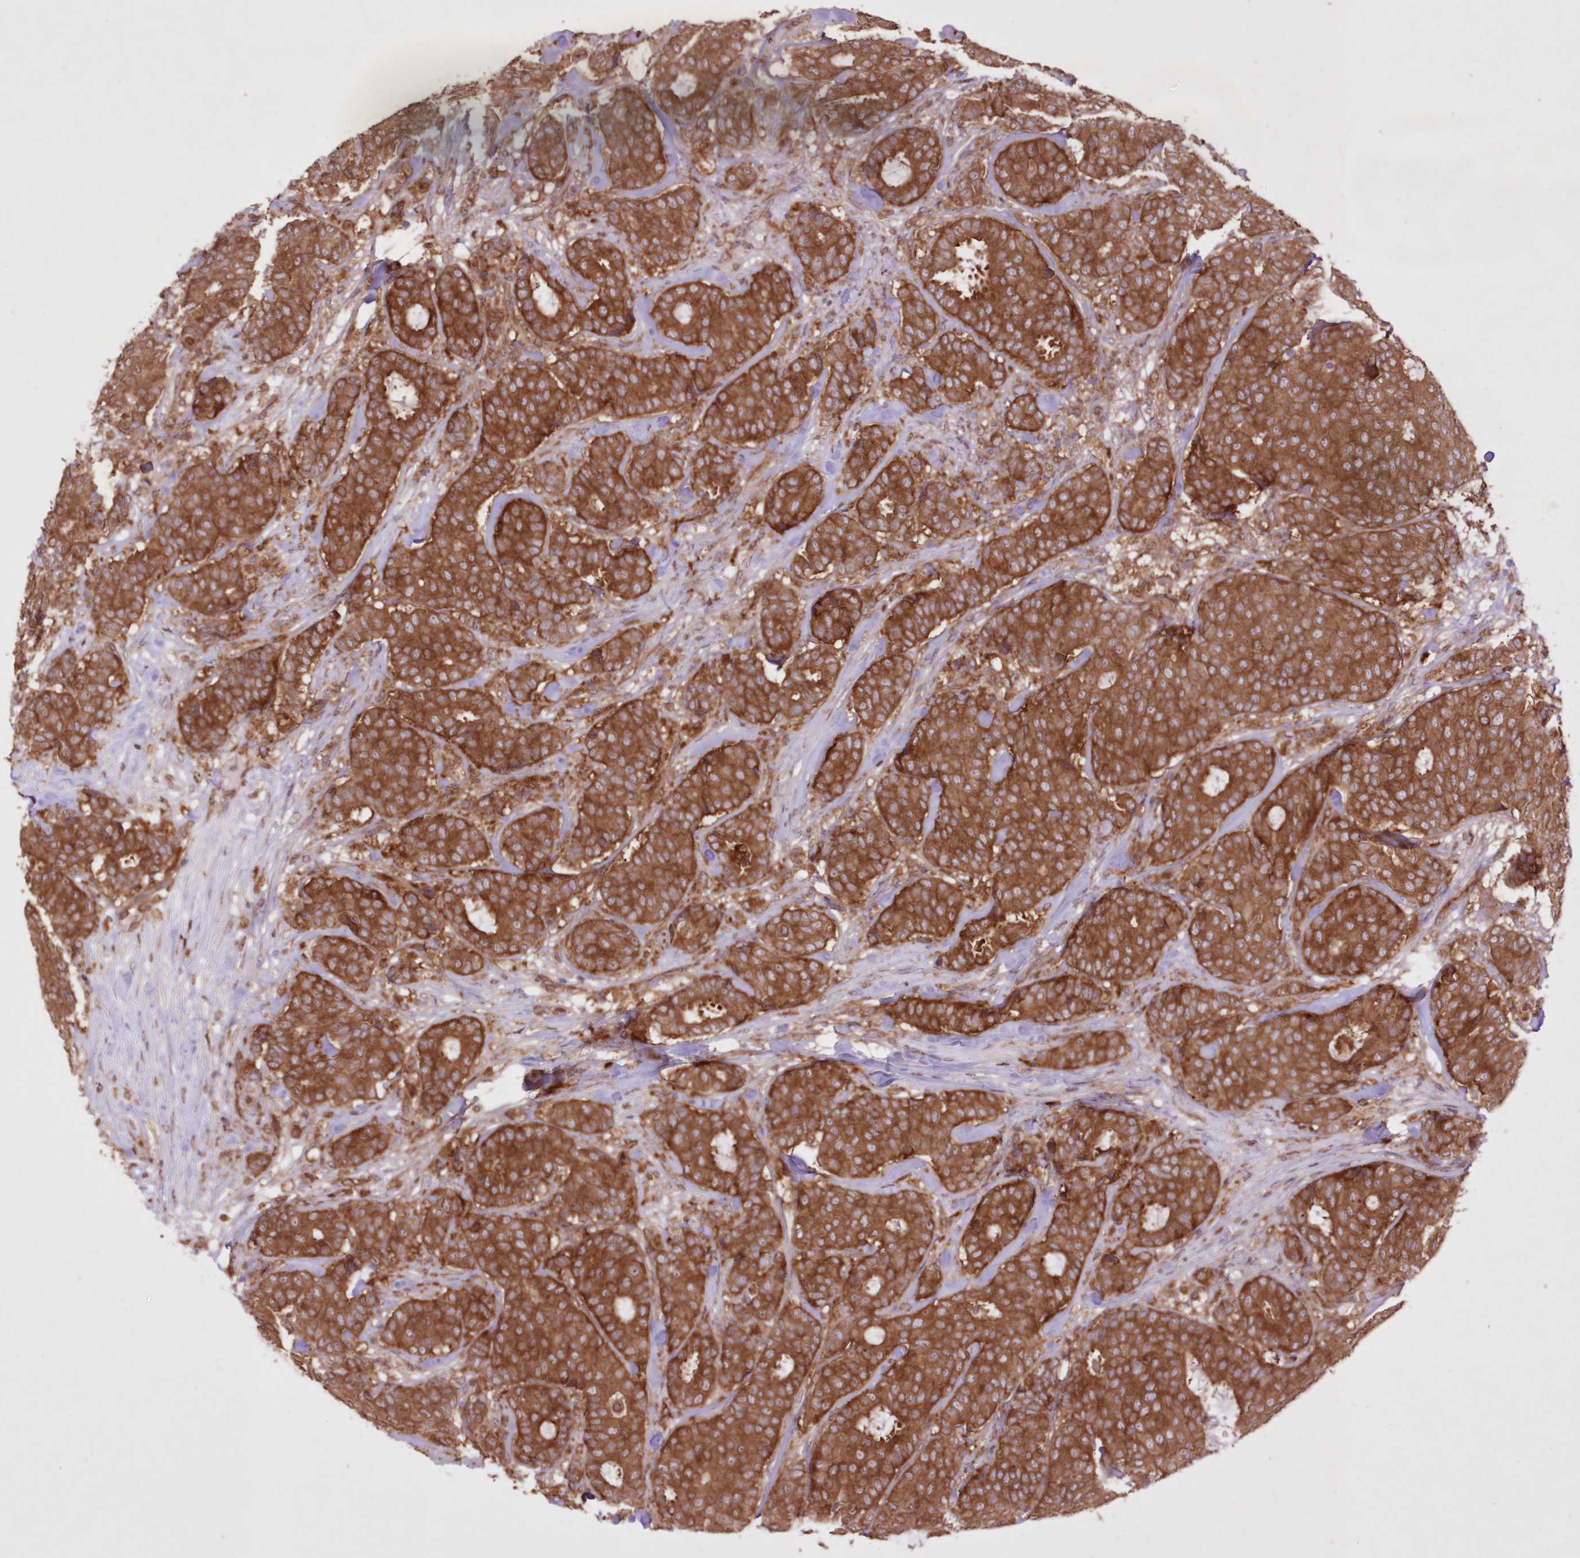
{"staining": {"intensity": "strong", "quantity": ">75%", "location": "cytoplasmic/membranous"}, "tissue": "breast cancer", "cell_type": "Tumor cells", "image_type": "cancer", "snomed": [{"axis": "morphology", "description": "Duct carcinoma"}, {"axis": "topography", "description": "Breast"}], "caption": "Immunohistochemical staining of breast invasive ductal carcinoma shows strong cytoplasmic/membranous protein expression in approximately >75% of tumor cells.", "gene": "FCHO2", "patient": {"sex": "female", "age": 75}}